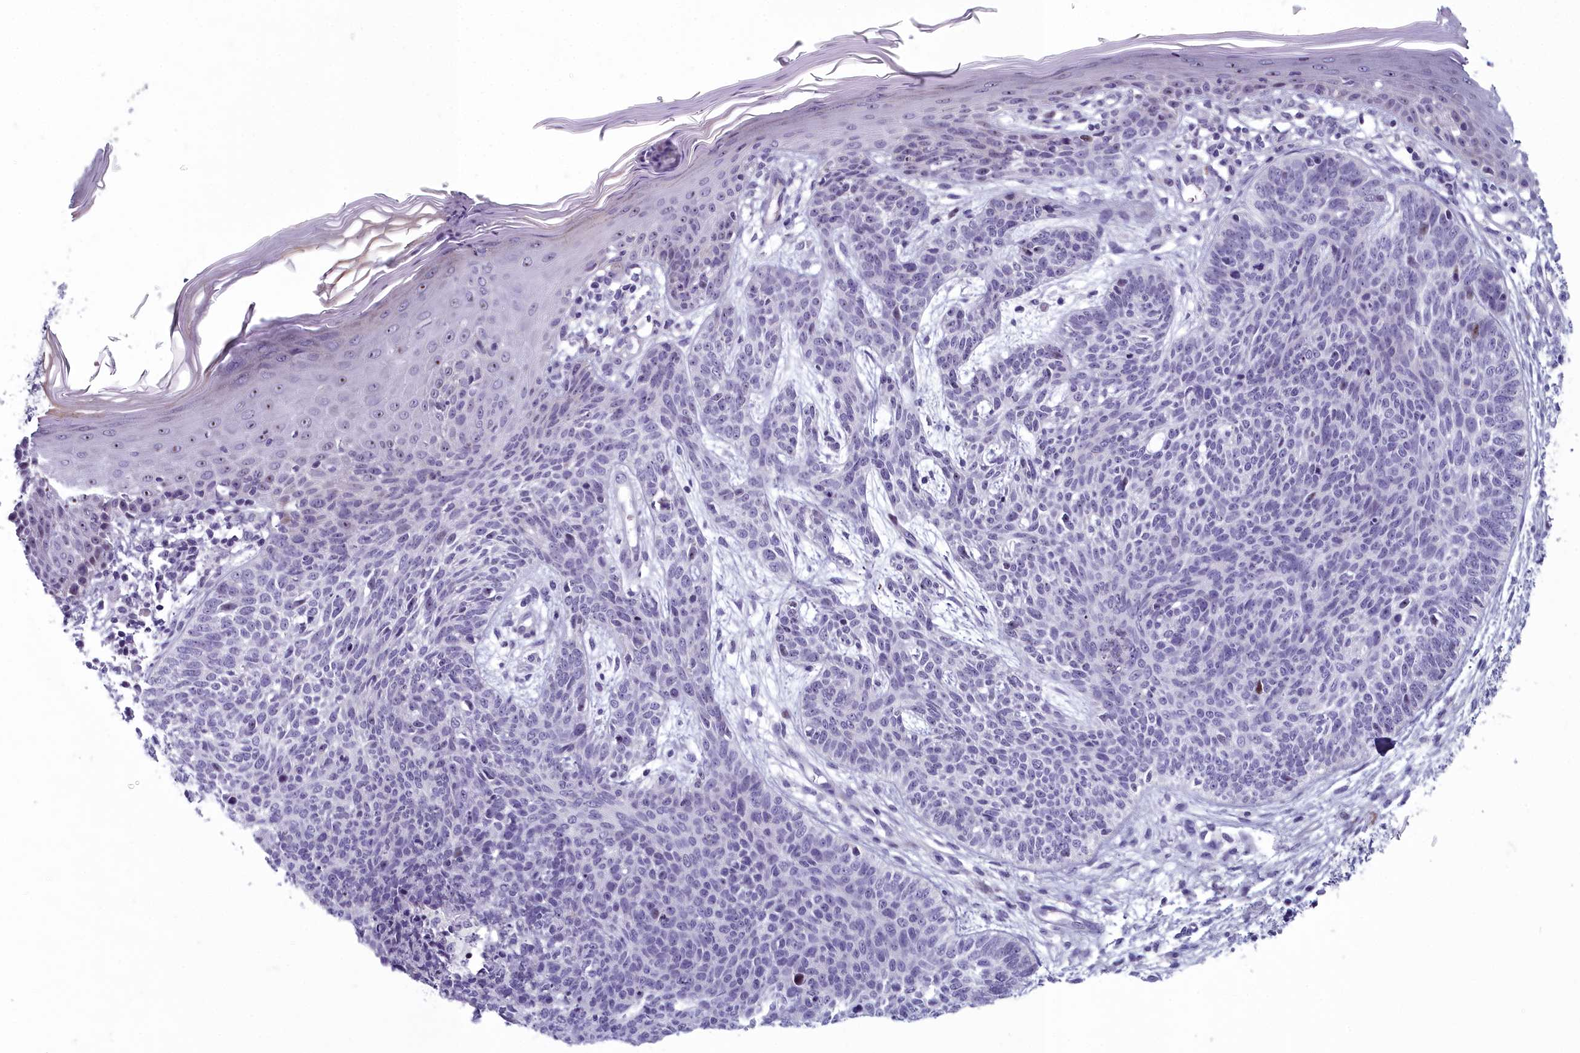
{"staining": {"intensity": "negative", "quantity": "none", "location": "none"}, "tissue": "skin cancer", "cell_type": "Tumor cells", "image_type": "cancer", "snomed": [{"axis": "morphology", "description": "Basal cell carcinoma"}, {"axis": "topography", "description": "Skin"}], "caption": "Human skin basal cell carcinoma stained for a protein using immunohistochemistry demonstrates no expression in tumor cells.", "gene": "INSYN2A", "patient": {"sex": "female", "age": 66}}